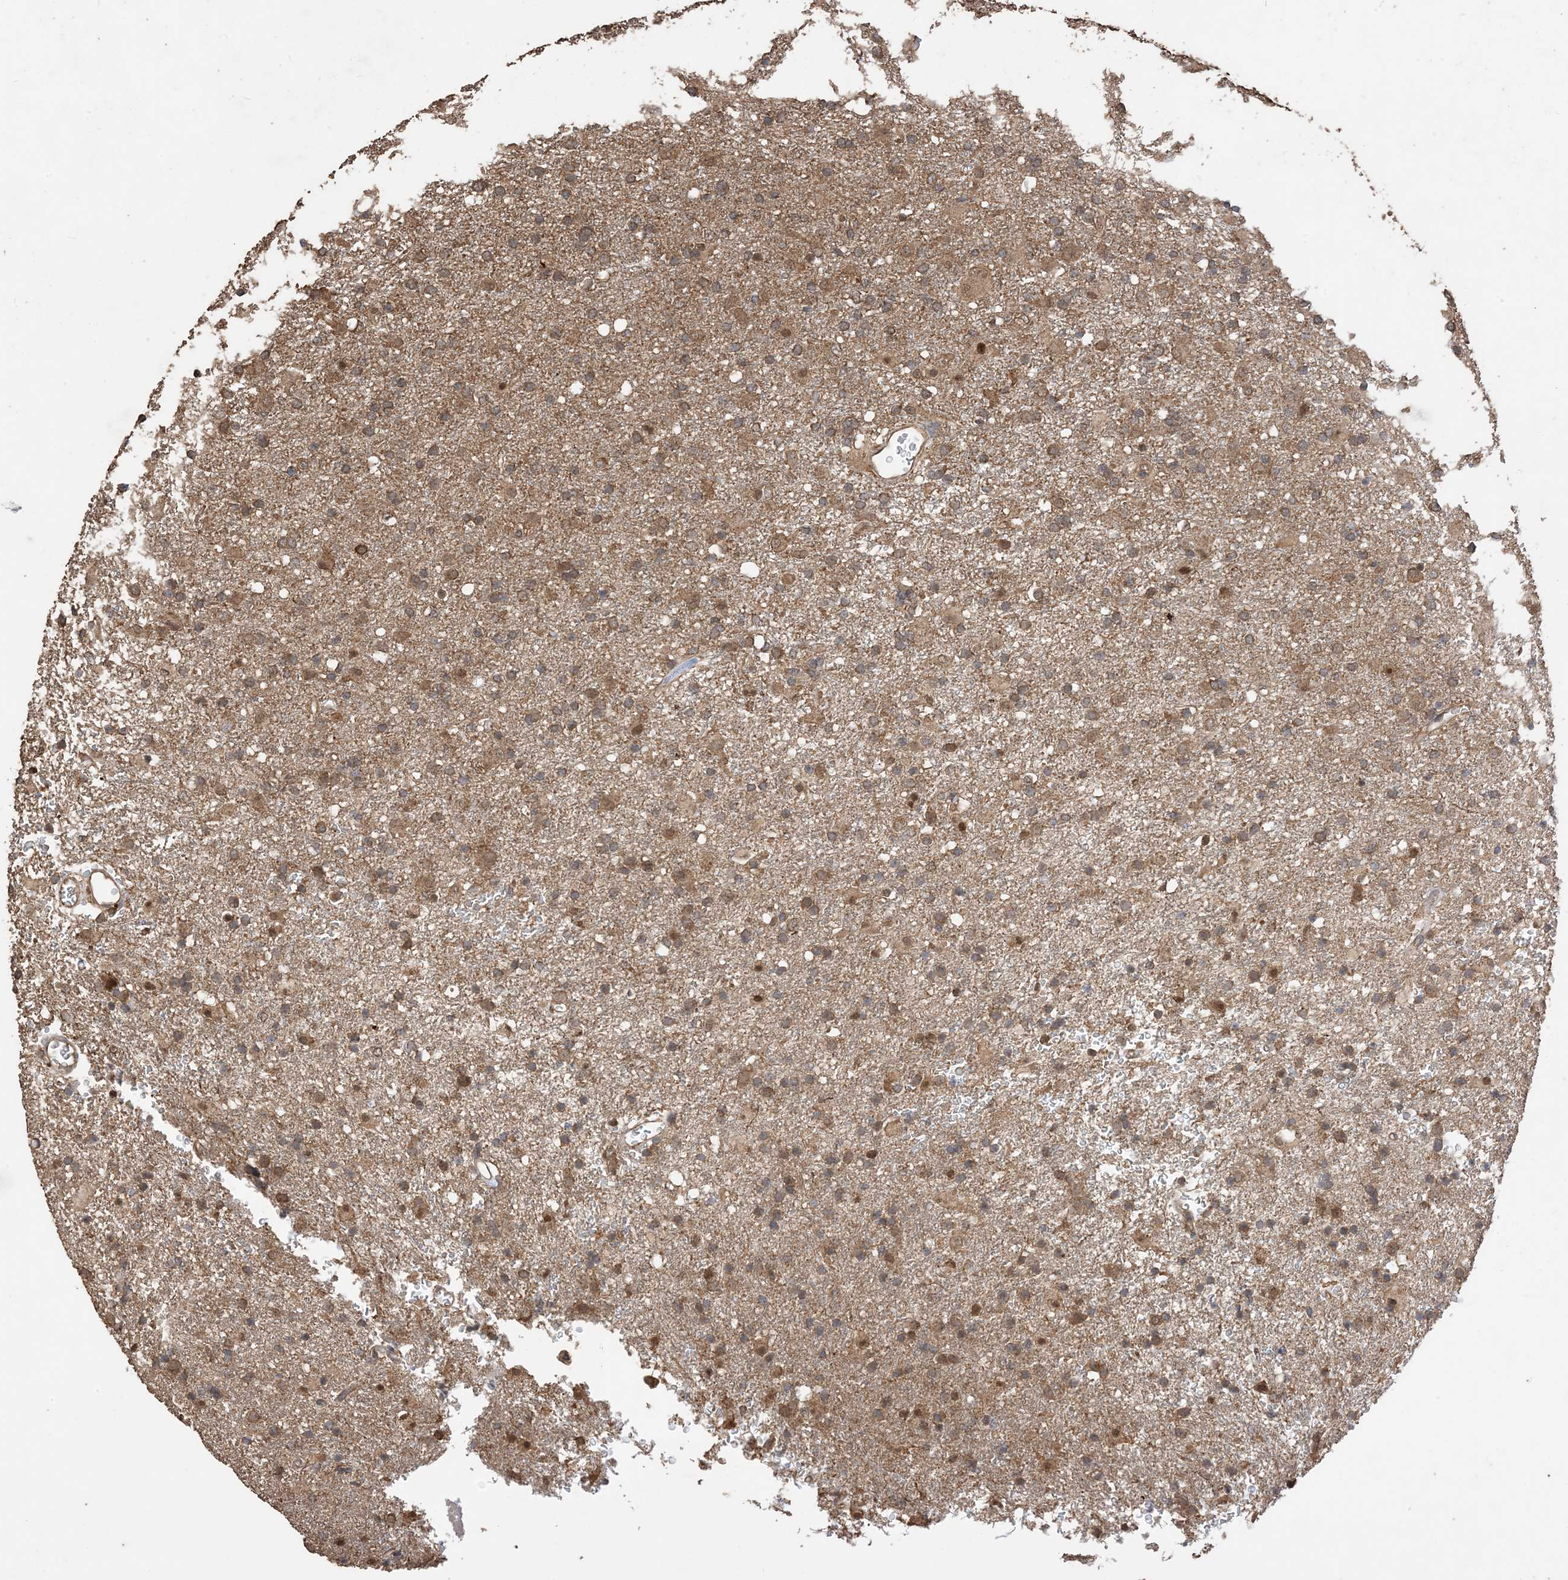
{"staining": {"intensity": "moderate", "quantity": ">75%", "location": "cytoplasmic/membranous"}, "tissue": "glioma", "cell_type": "Tumor cells", "image_type": "cancer", "snomed": [{"axis": "morphology", "description": "Glioma, malignant, Low grade"}, {"axis": "topography", "description": "Brain"}], "caption": "About >75% of tumor cells in human glioma show moderate cytoplasmic/membranous protein expression as visualized by brown immunohistochemical staining.", "gene": "ZKSCAN5", "patient": {"sex": "male", "age": 65}}